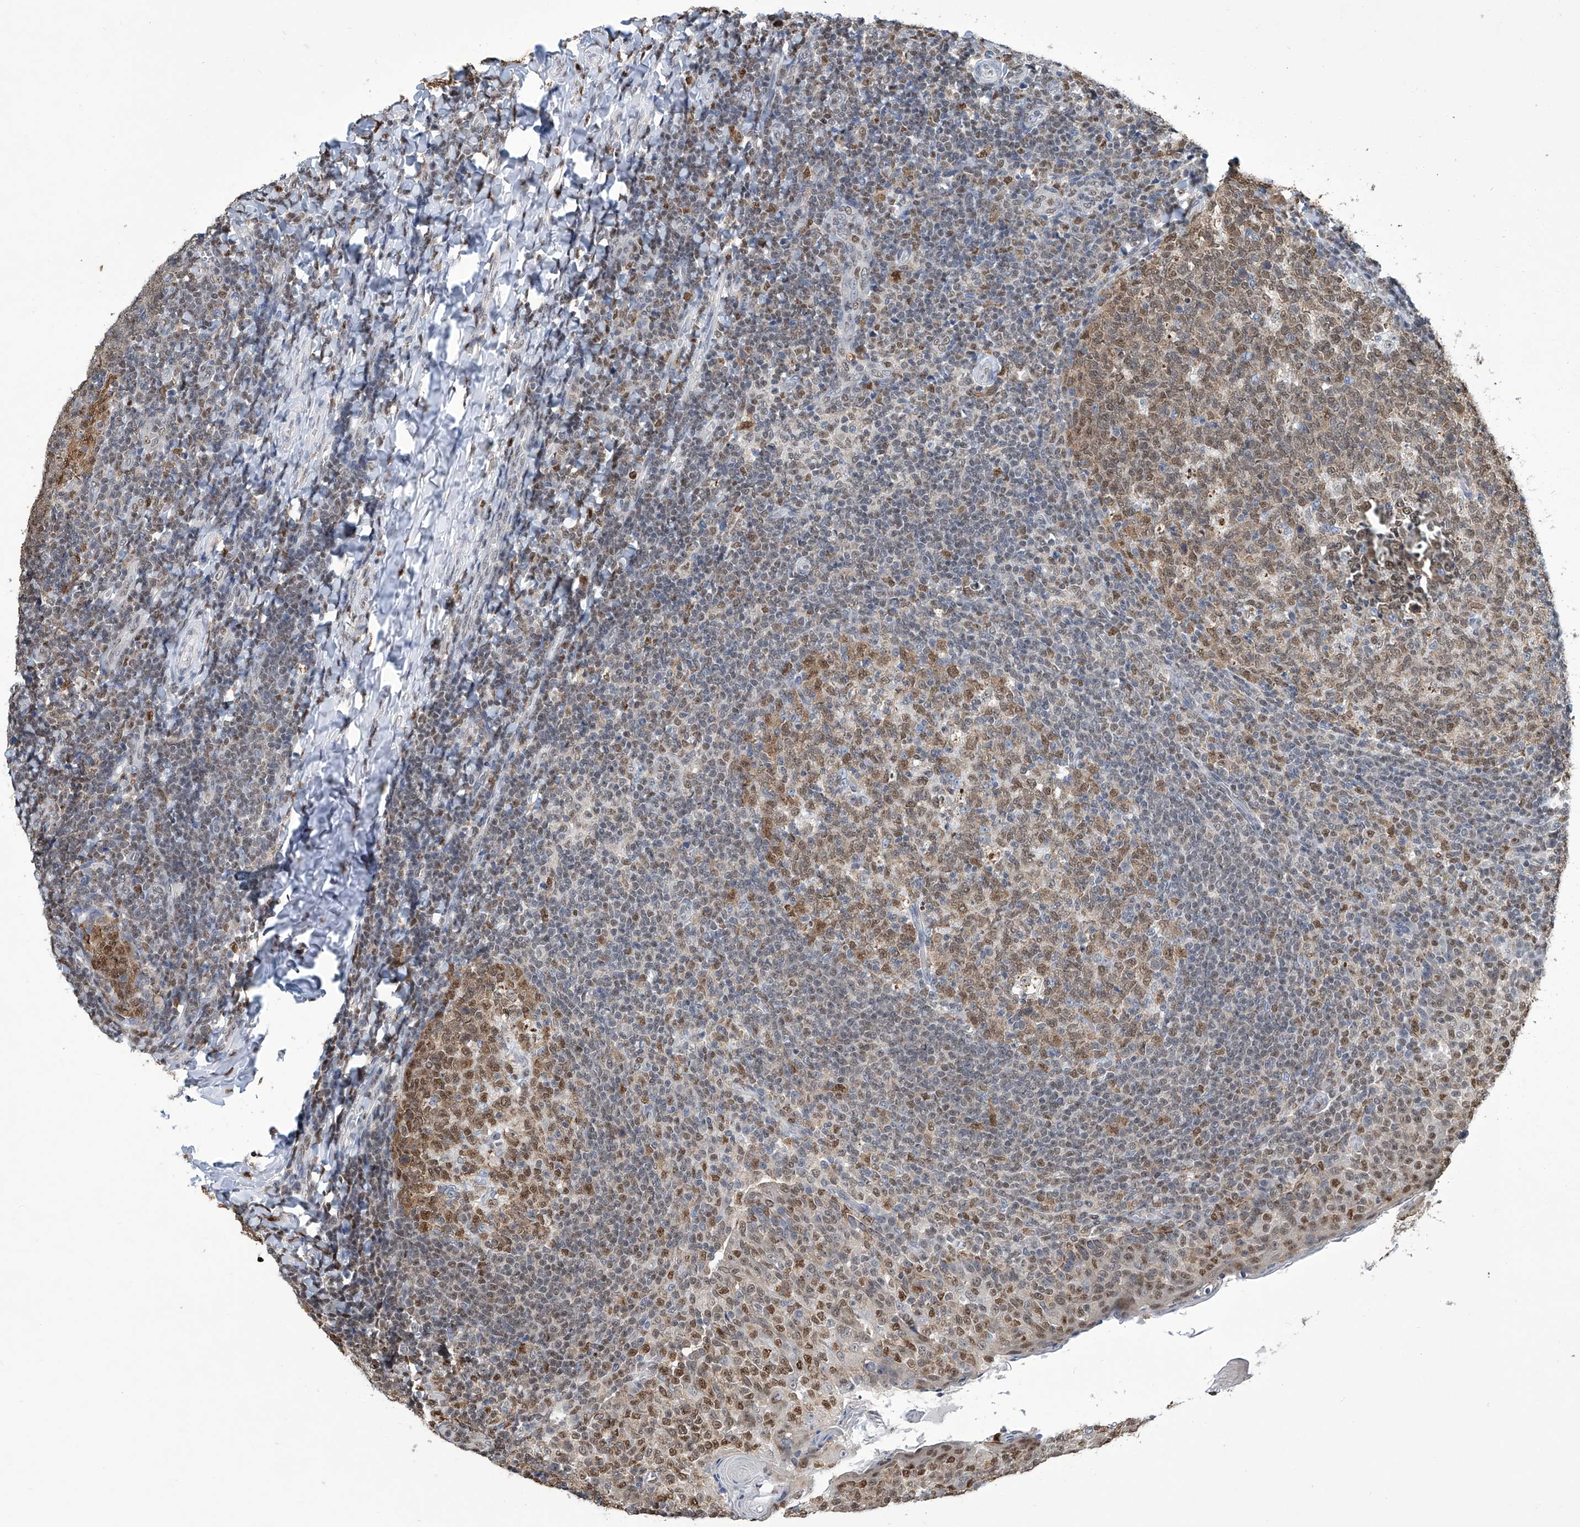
{"staining": {"intensity": "moderate", "quantity": ">75%", "location": "nuclear"}, "tissue": "tonsil", "cell_type": "Germinal center cells", "image_type": "normal", "snomed": [{"axis": "morphology", "description": "Normal tissue, NOS"}, {"axis": "topography", "description": "Tonsil"}], "caption": "High-power microscopy captured an immunohistochemistry micrograph of benign tonsil, revealing moderate nuclear expression in about >75% of germinal center cells. (Brightfield microscopy of DAB IHC at high magnification).", "gene": "SREBF2", "patient": {"sex": "female", "age": 19}}